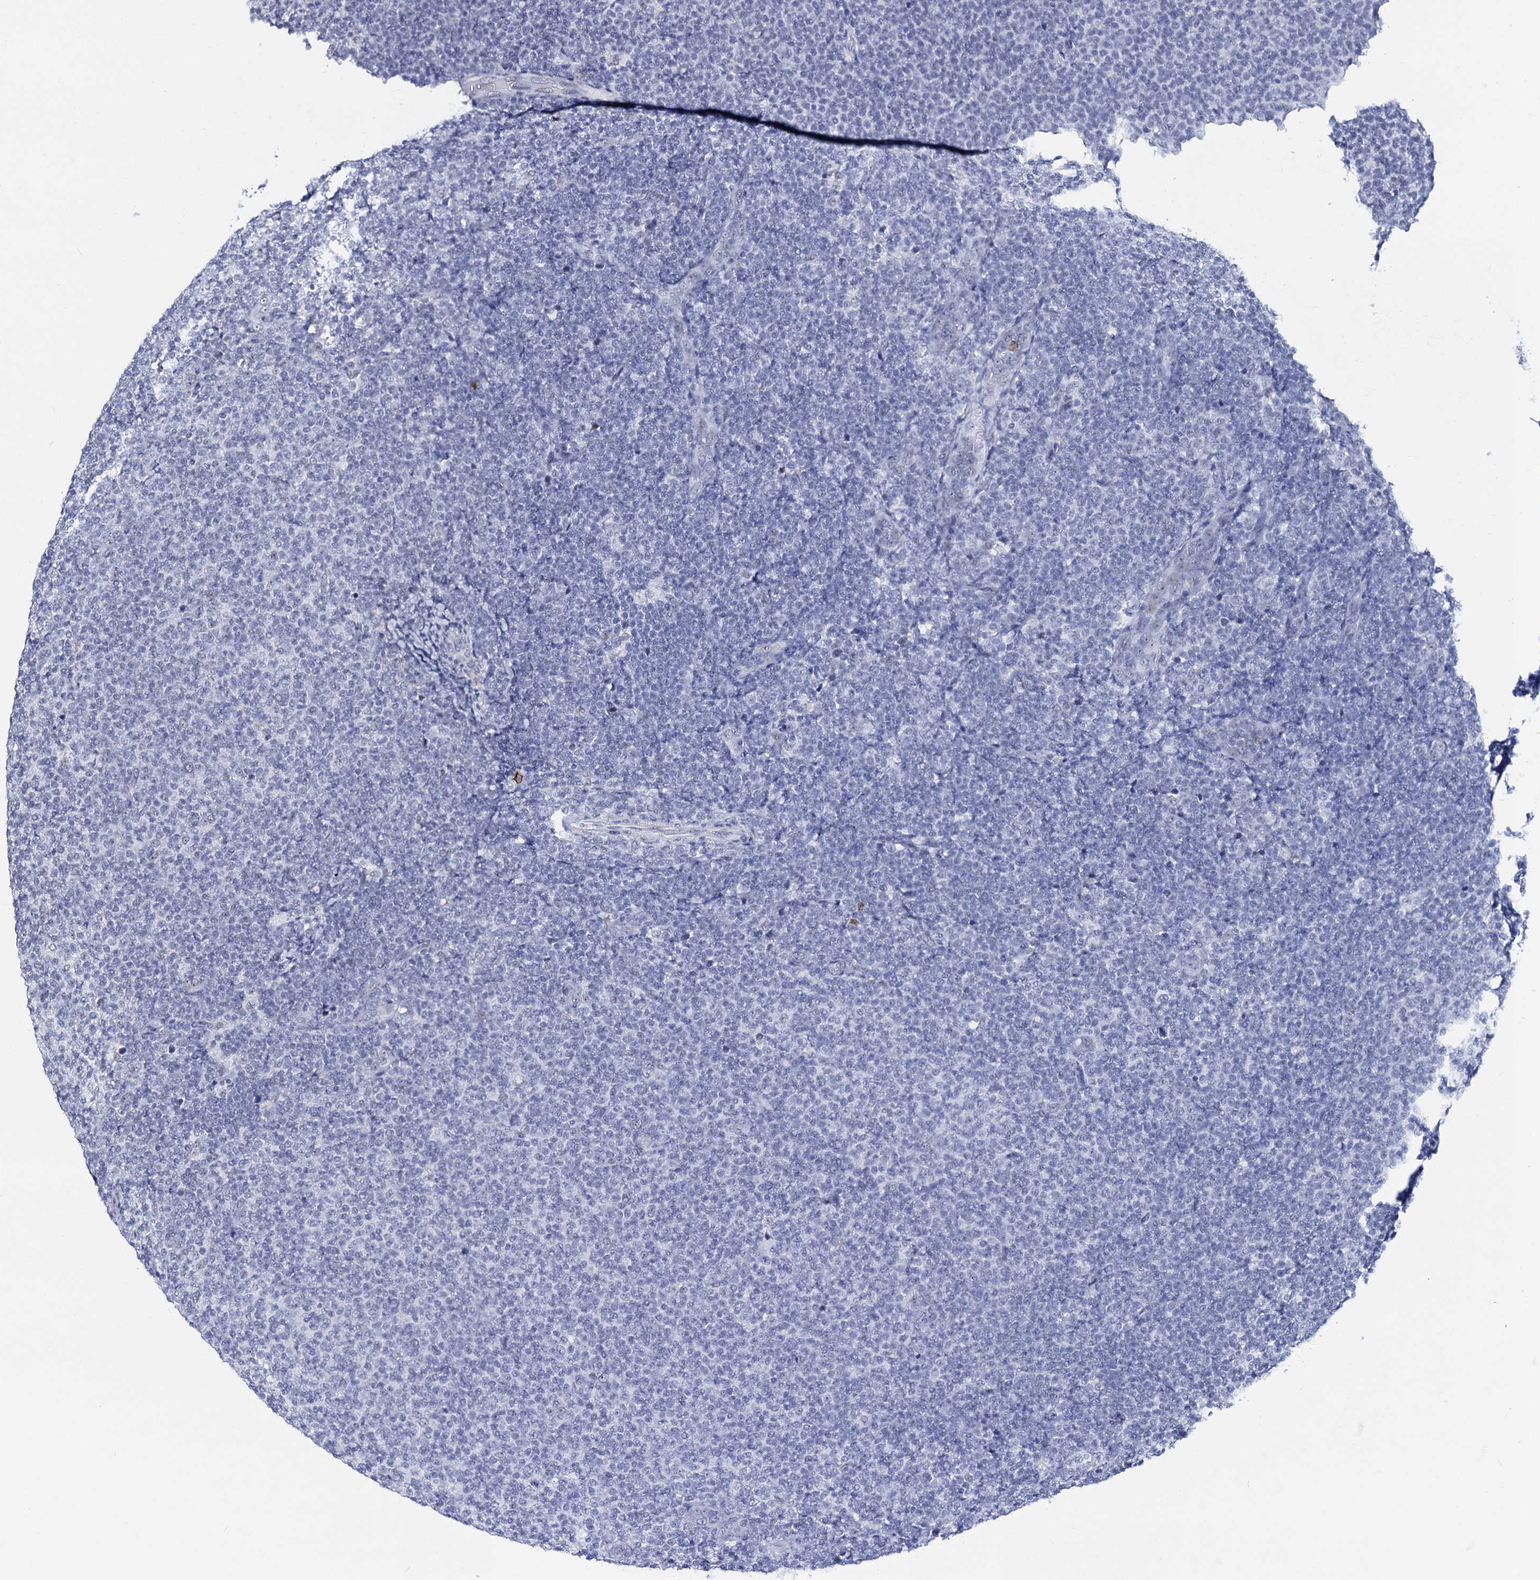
{"staining": {"intensity": "negative", "quantity": "none", "location": "none"}, "tissue": "lymphoma", "cell_type": "Tumor cells", "image_type": "cancer", "snomed": [{"axis": "morphology", "description": "Malignant lymphoma, non-Hodgkin's type, Low grade"}, {"axis": "topography", "description": "Lymph node"}], "caption": "DAB (3,3'-diaminobenzidine) immunohistochemical staining of human lymphoma displays no significant positivity in tumor cells.", "gene": "SFSWAP", "patient": {"sex": "male", "age": 66}}